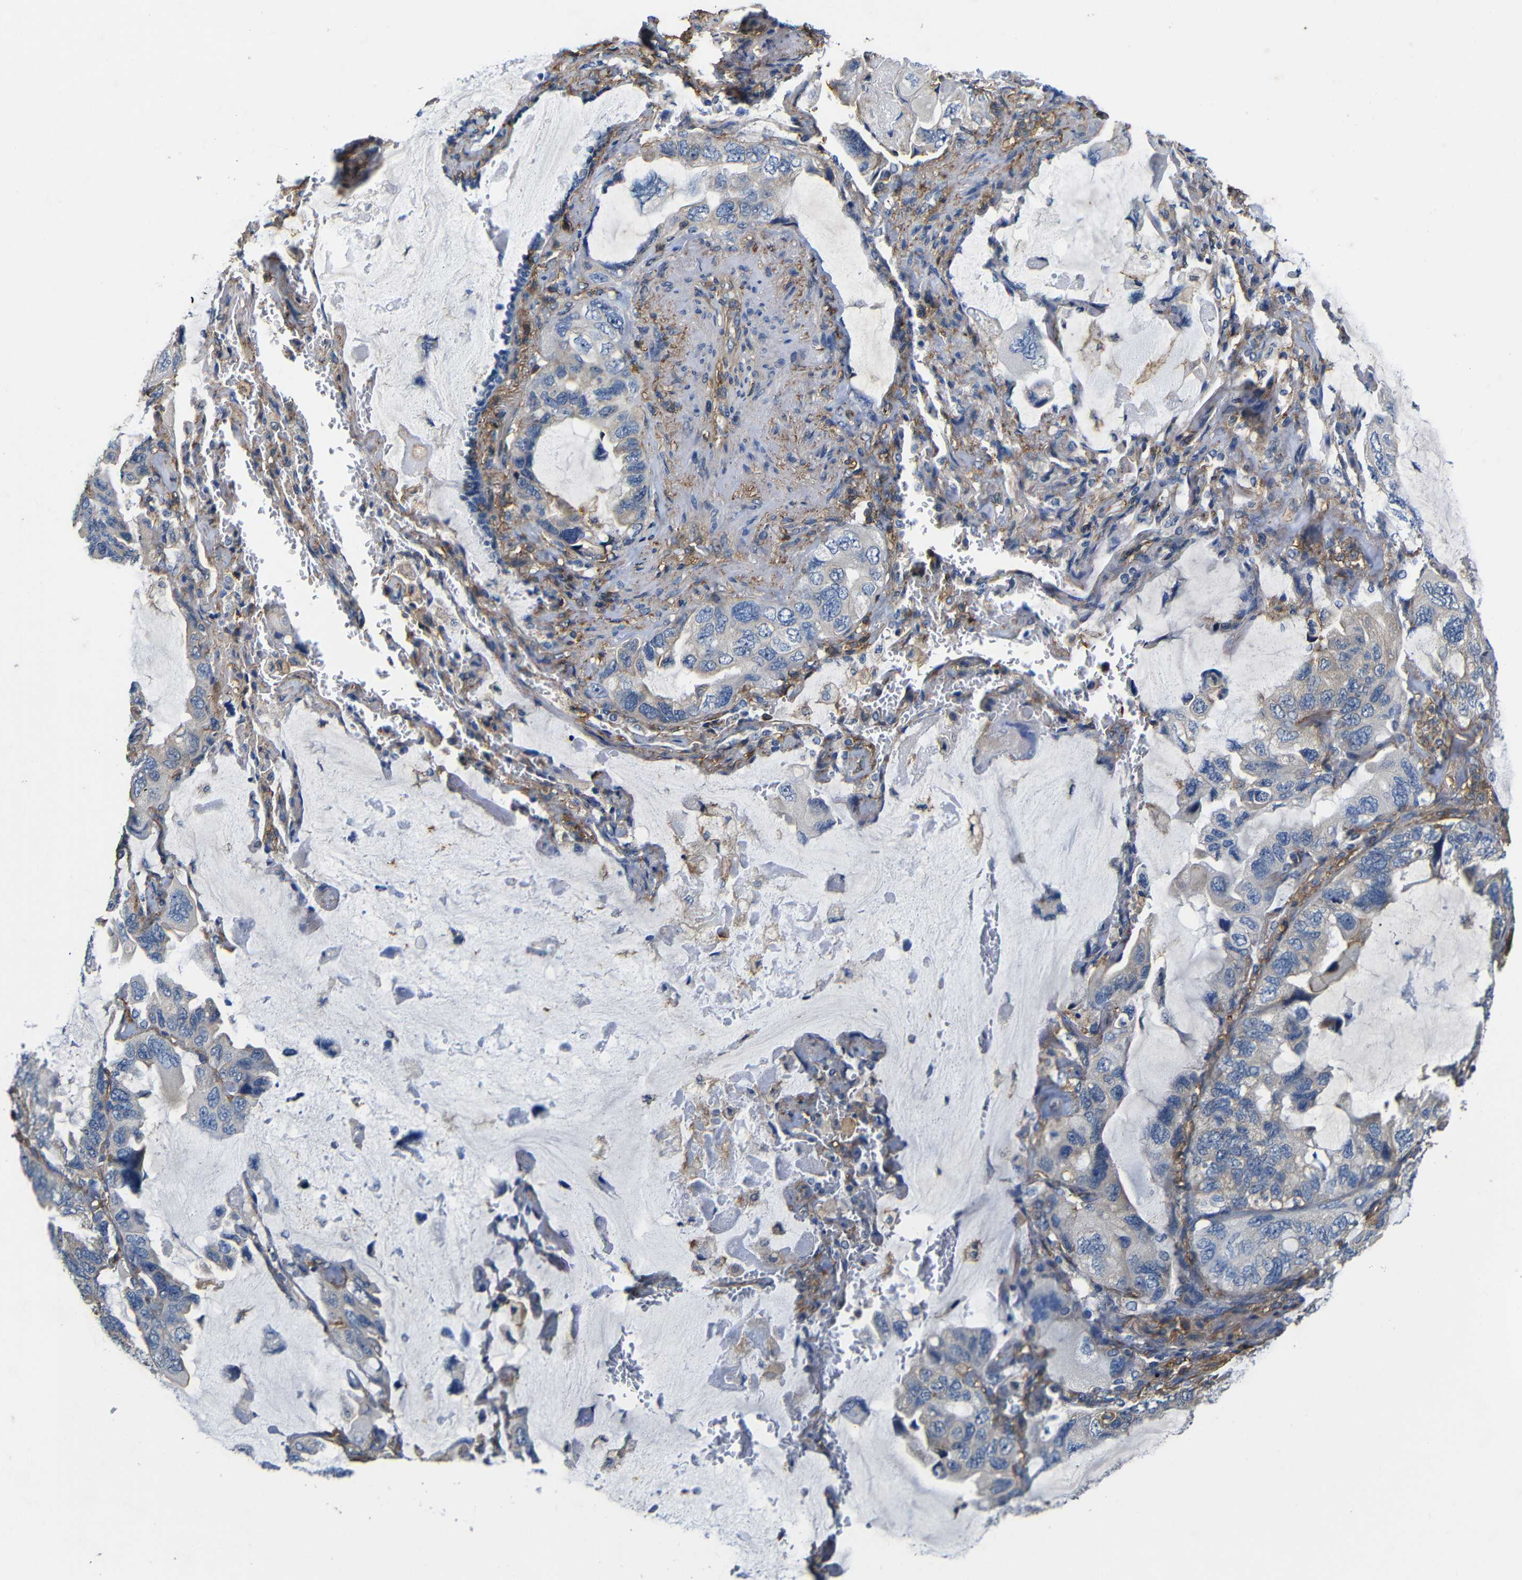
{"staining": {"intensity": "negative", "quantity": "none", "location": "none"}, "tissue": "lung cancer", "cell_type": "Tumor cells", "image_type": "cancer", "snomed": [{"axis": "morphology", "description": "Squamous cell carcinoma, NOS"}, {"axis": "topography", "description": "Lung"}], "caption": "High magnification brightfield microscopy of lung cancer stained with DAB (3,3'-diaminobenzidine) (brown) and counterstained with hematoxylin (blue): tumor cells show no significant expression.", "gene": "PI4KA", "patient": {"sex": "female", "age": 73}}